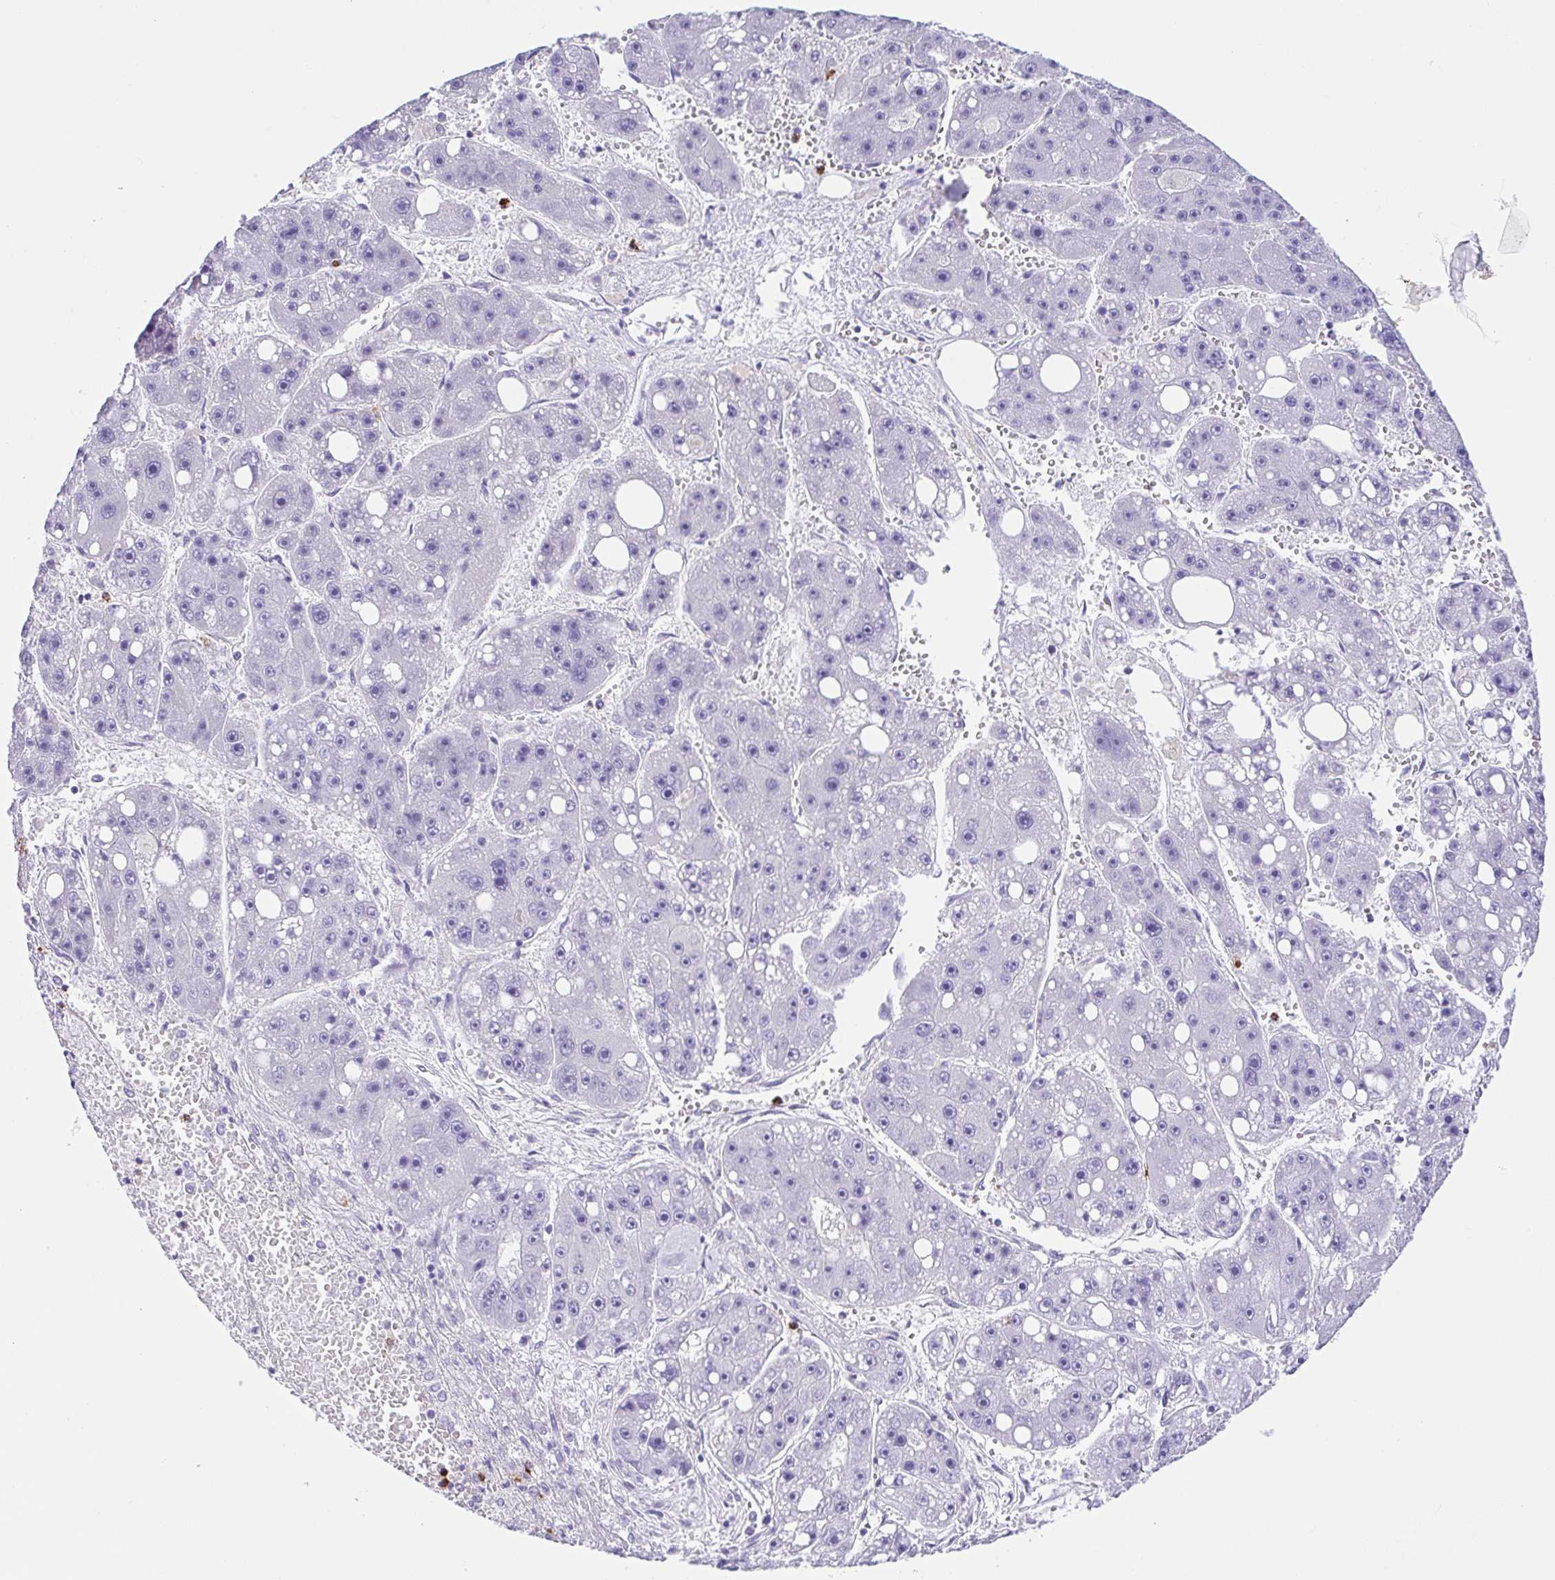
{"staining": {"intensity": "negative", "quantity": "none", "location": "none"}, "tissue": "liver cancer", "cell_type": "Tumor cells", "image_type": "cancer", "snomed": [{"axis": "morphology", "description": "Carcinoma, Hepatocellular, NOS"}, {"axis": "topography", "description": "Liver"}], "caption": "High magnification brightfield microscopy of hepatocellular carcinoma (liver) stained with DAB (brown) and counterstained with hematoxylin (blue): tumor cells show no significant staining.", "gene": "ARPP21", "patient": {"sex": "female", "age": 61}}